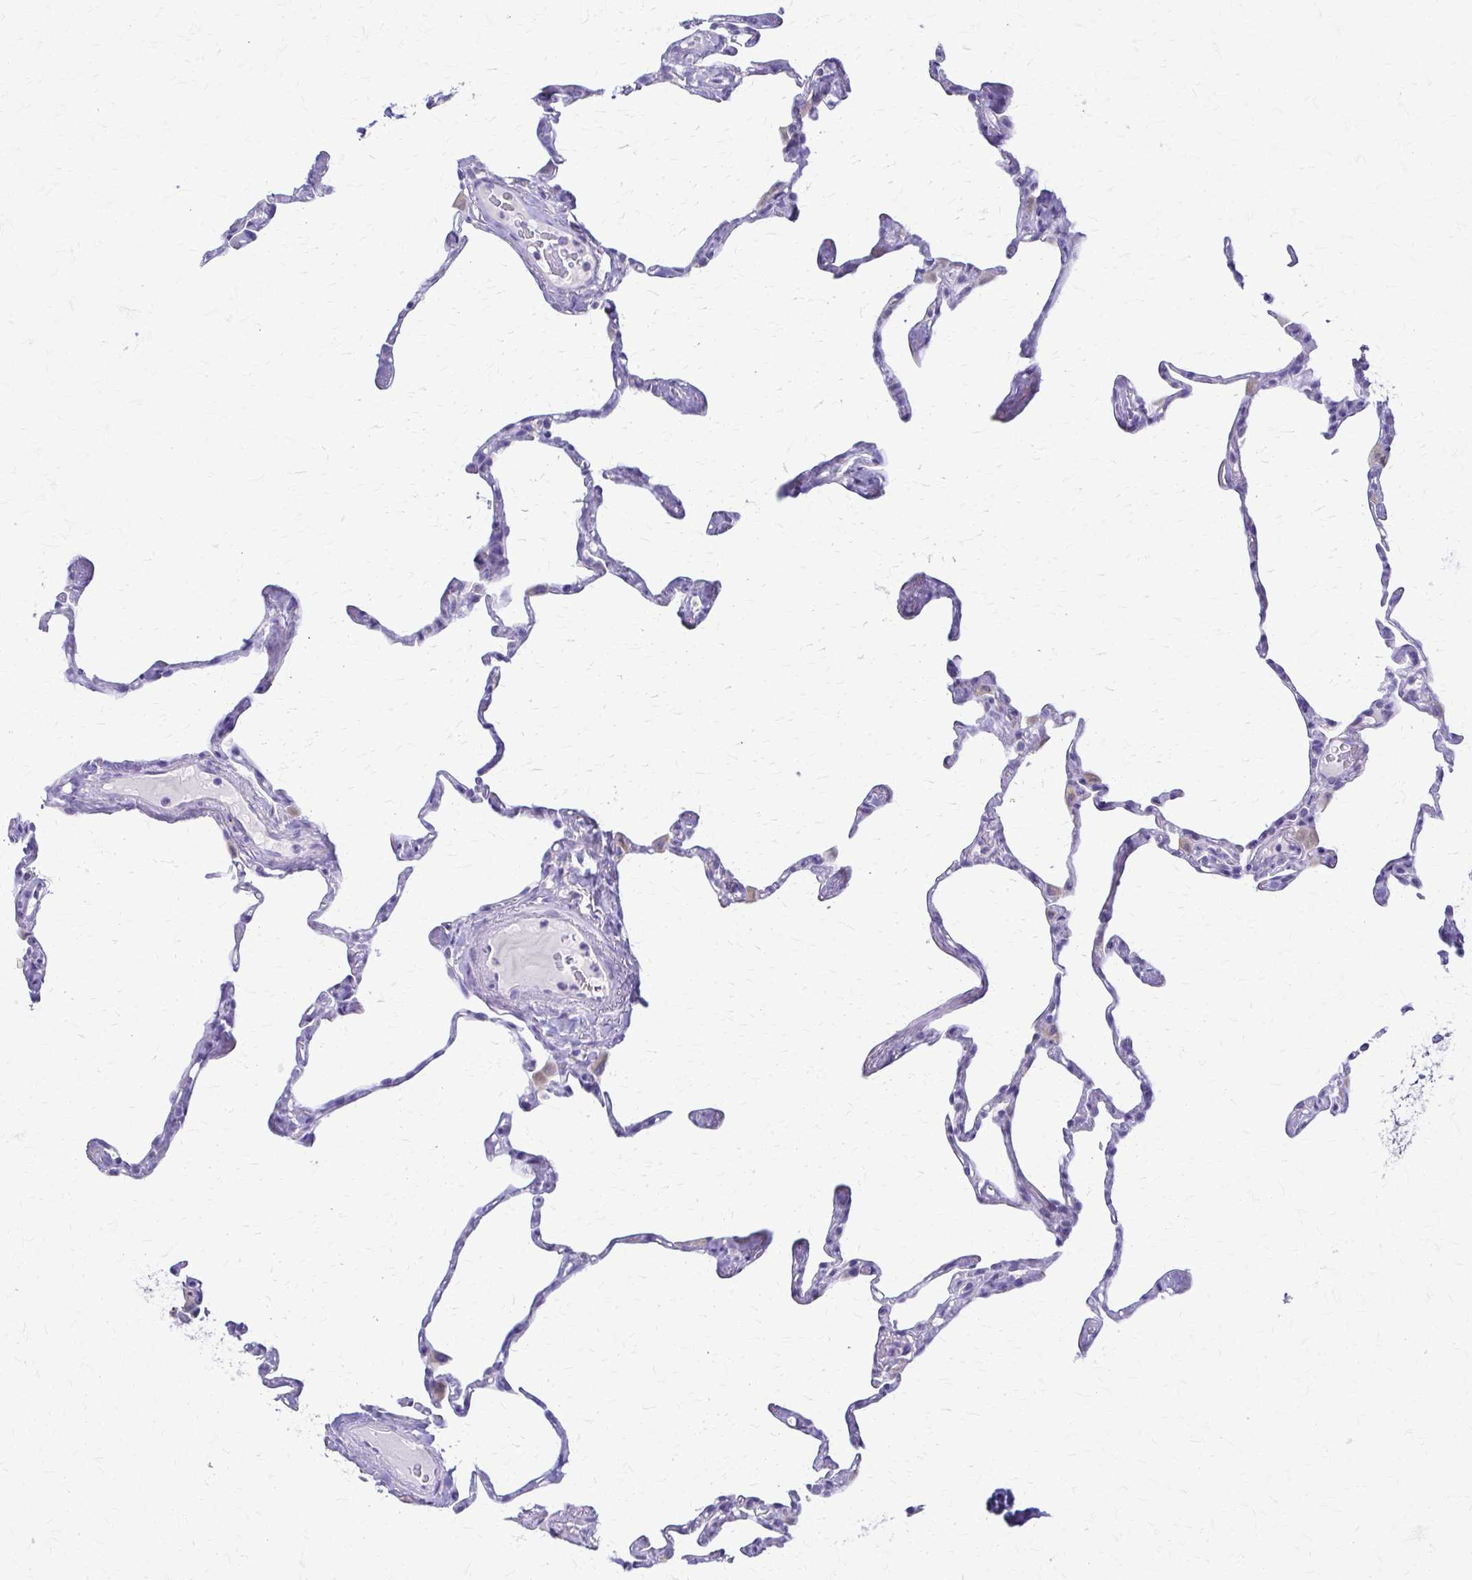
{"staining": {"intensity": "negative", "quantity": "none", "location": "none"}, "tissue": "lung", "cell_type": "Alveolar cells", "image_type": "normal", "snomed": [{"axis": "morphology", "description": "Normal tissue, NOS"}, {"axis": "topography", "description": "Lung"}], "caption": "A high-resolution photomicrograph shows immunohistochemistry (IHC) staining of benign lung, which shows no significant positivity in alveolar cells.", "gene": "SAMD13", "patient": {"sex": "male", "age": 65}}